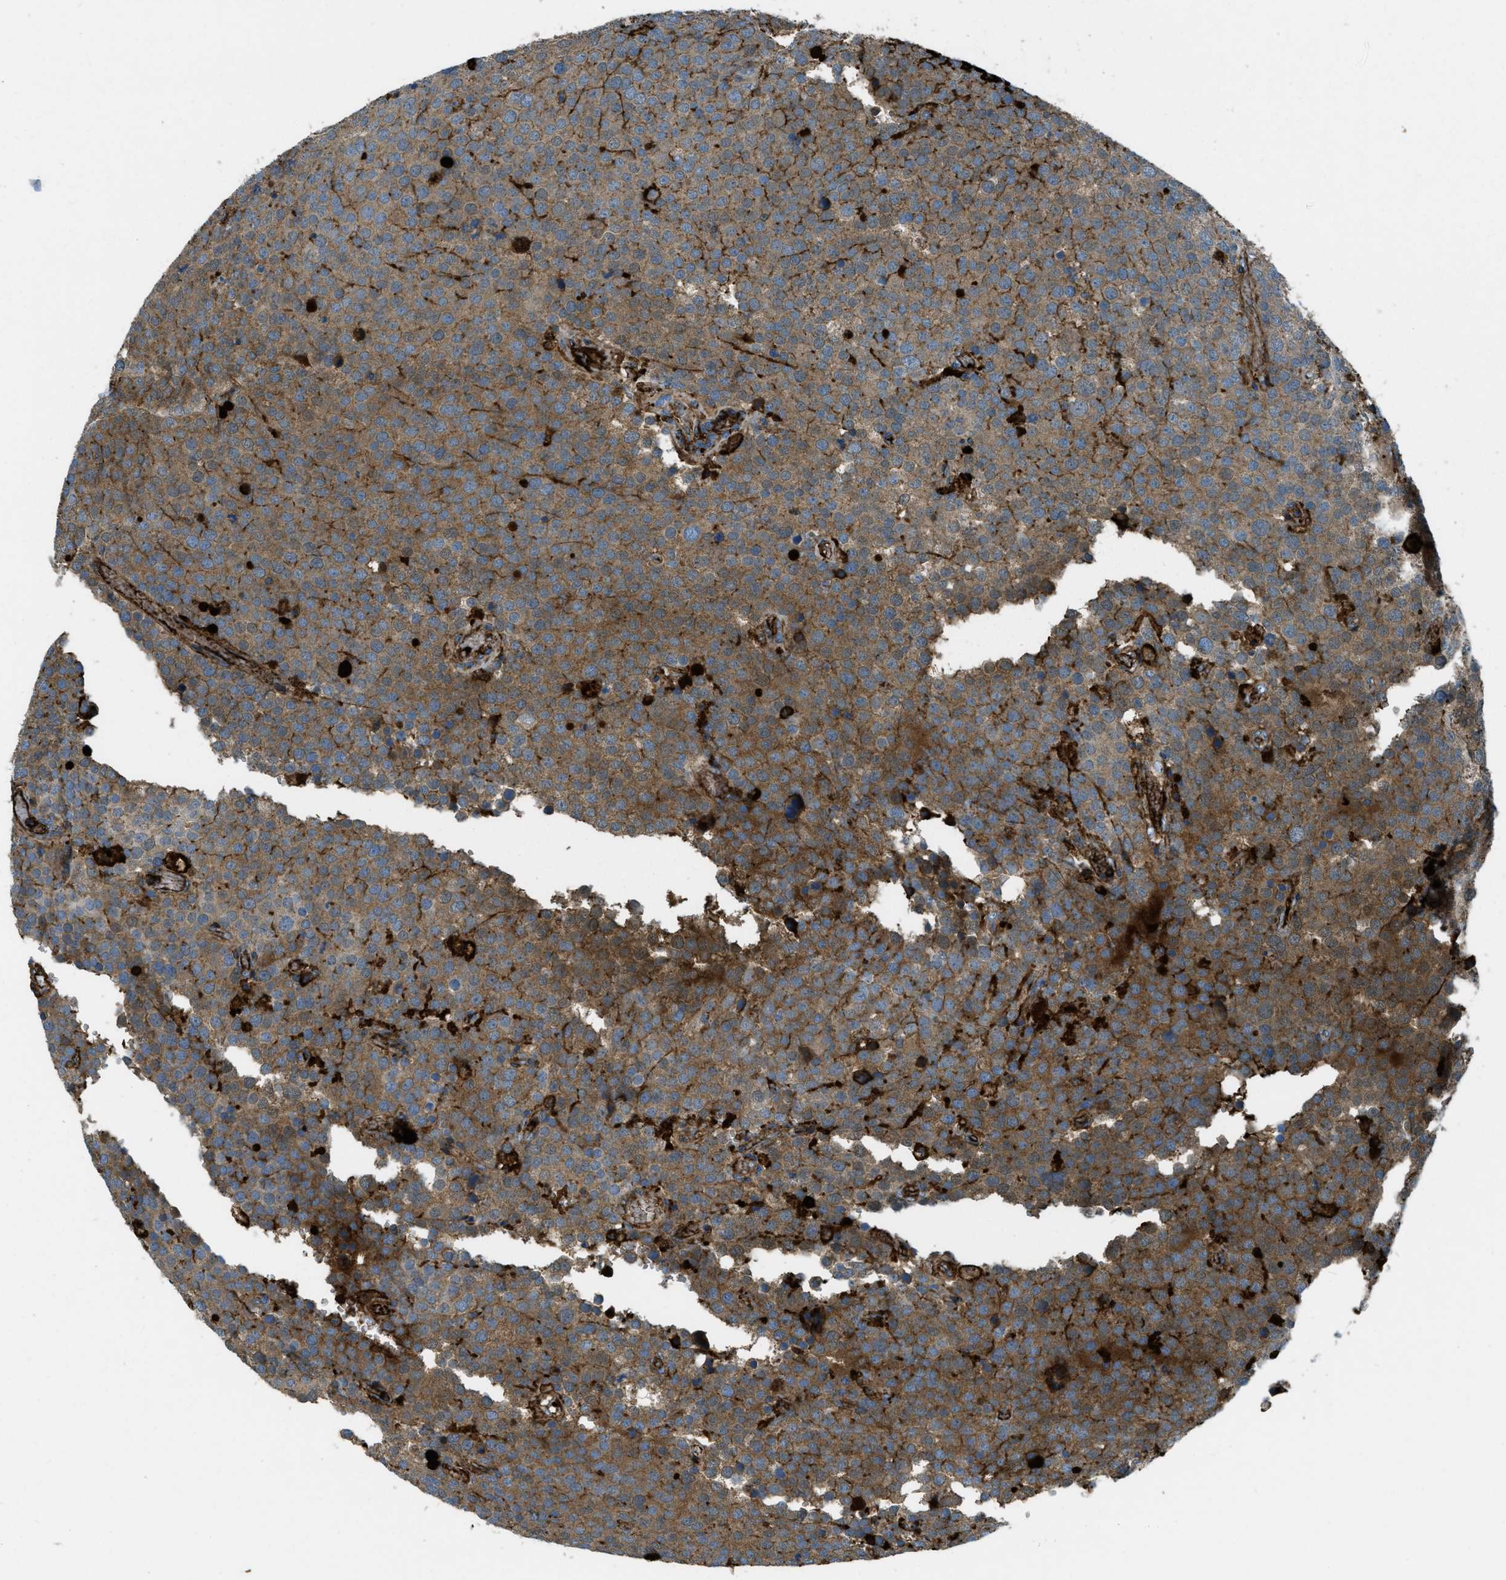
{"staining": {"intensity": "strong", "quantity": "25%-75%", "location": "cytoplasmic/membranous"}, "tissue": "testis cancer", "cell_type": "Tumor cells", "image_type": "cancer", "snomed": [{"axis": "morphology", "description": "Normal tissue, NOS"}, {"axis": "morphology", "description": "Seminoma, NOS"}, {"axis": "topography", "description": "Testis"}], "caption": "Tumor cells demonstrate high levels of strong cytoplasmic/membranous expression in about 25%-75% of cells in testis seminoma.", "gene": "TRIM59", "patient": {"sex": "male", "age": 71}}